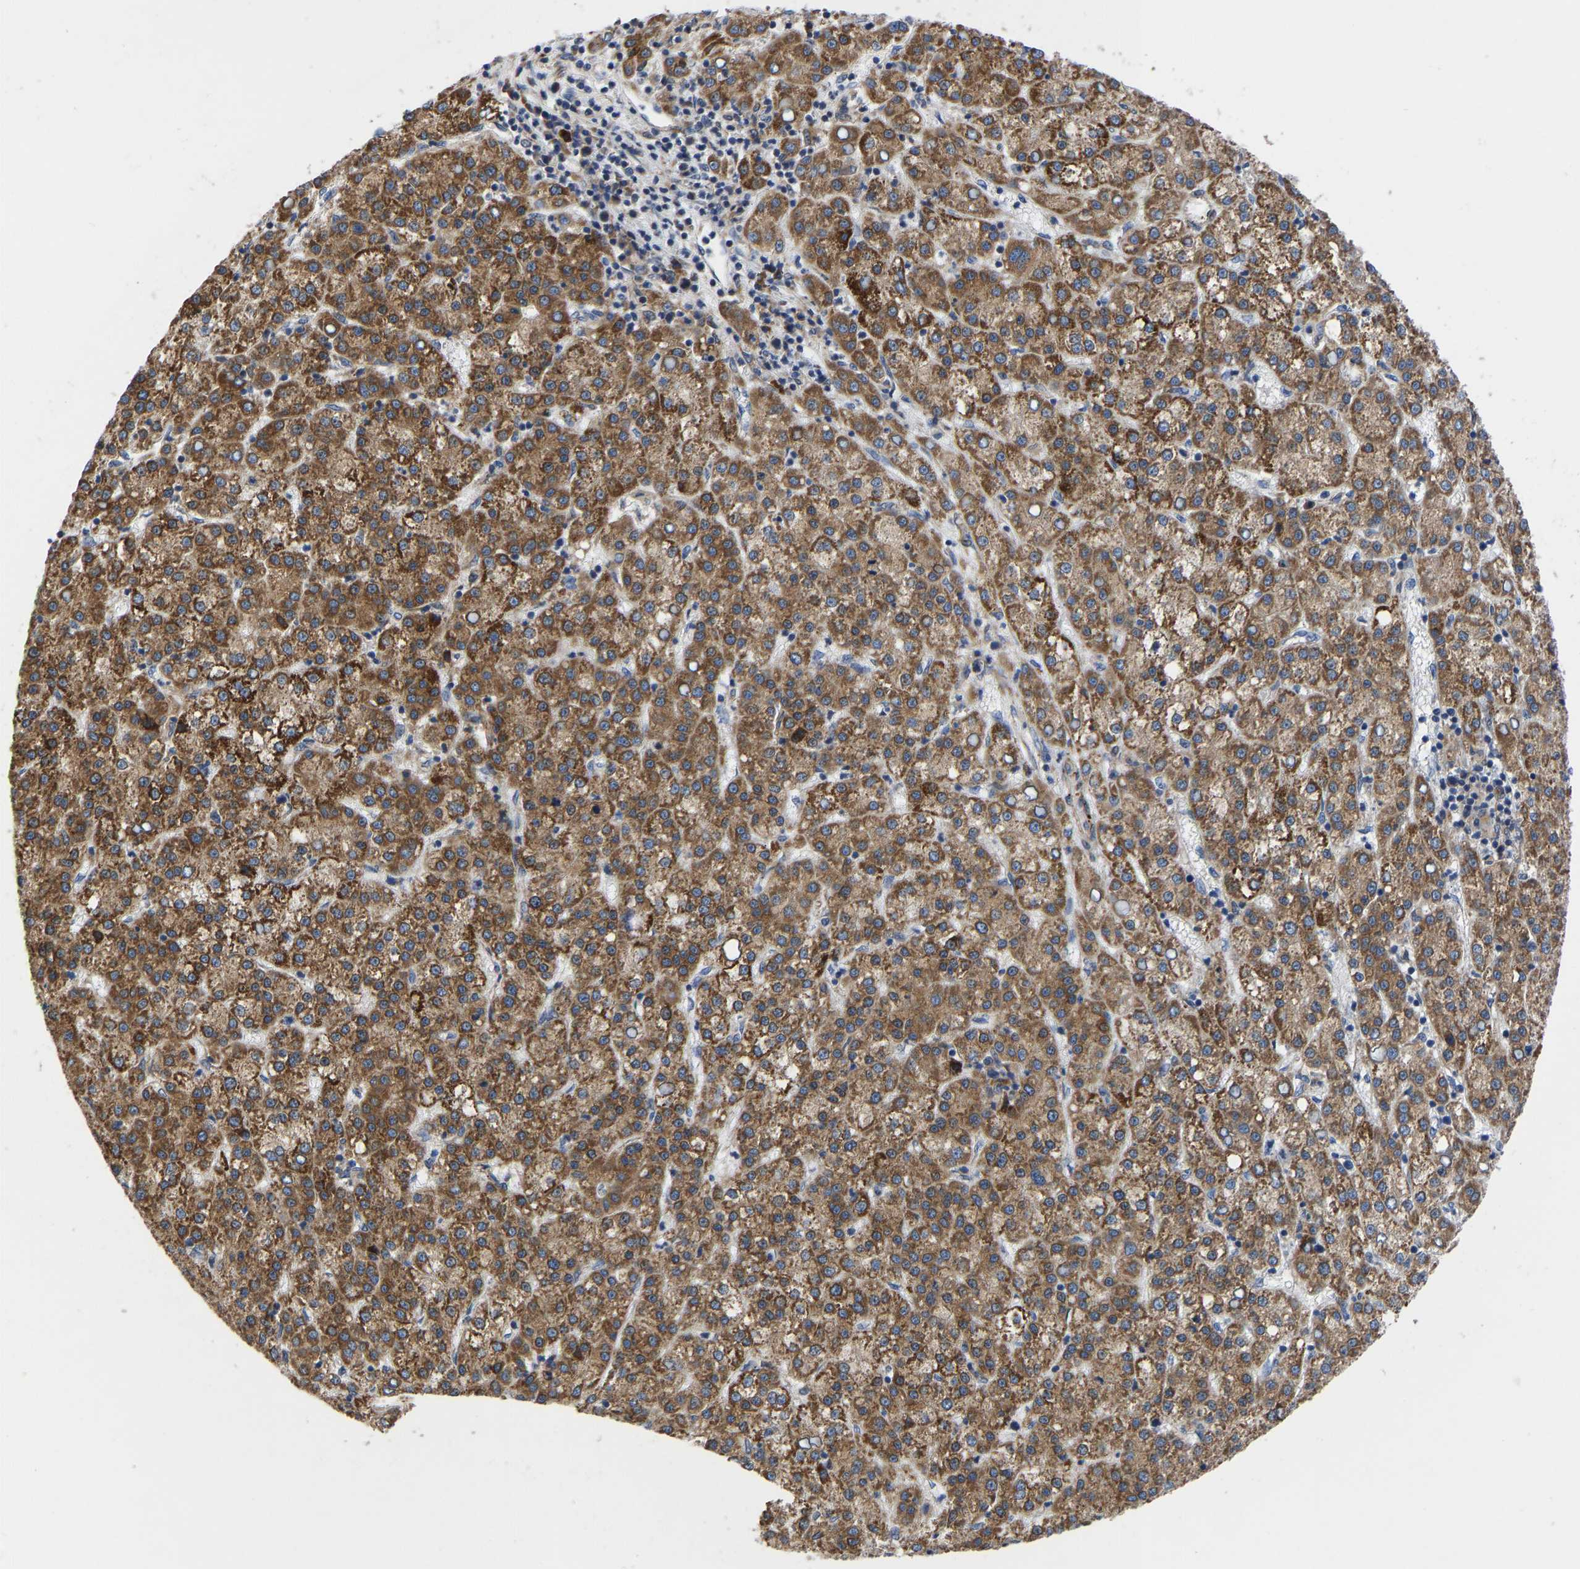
{"staining": {"intensity": "moderate", "quantity": ">75%", "location": "cytoplasmic/membranous"}, "tissue": "liver cancer", "cell_type": "Tumor cells", "image_type": "cancer", "snomed": [{"axis": "morphology", "description": "Carcinoma, Hepatocellular, NOS"}, {"axis": "topography", "description": "Liver"}], "caption": "This photomicrograph demonstrates liver cancer (hepatocellular carcinoma) stained with immunohistochemistry (IHC) to label a protein in brown. The cytoplasmic/membranous of tumor cells show moderate positivity for the protein. Nuclei are counter-stained blue.", "gene": "TMEM38B", "patient": {"sex": "female", "age": 58}}